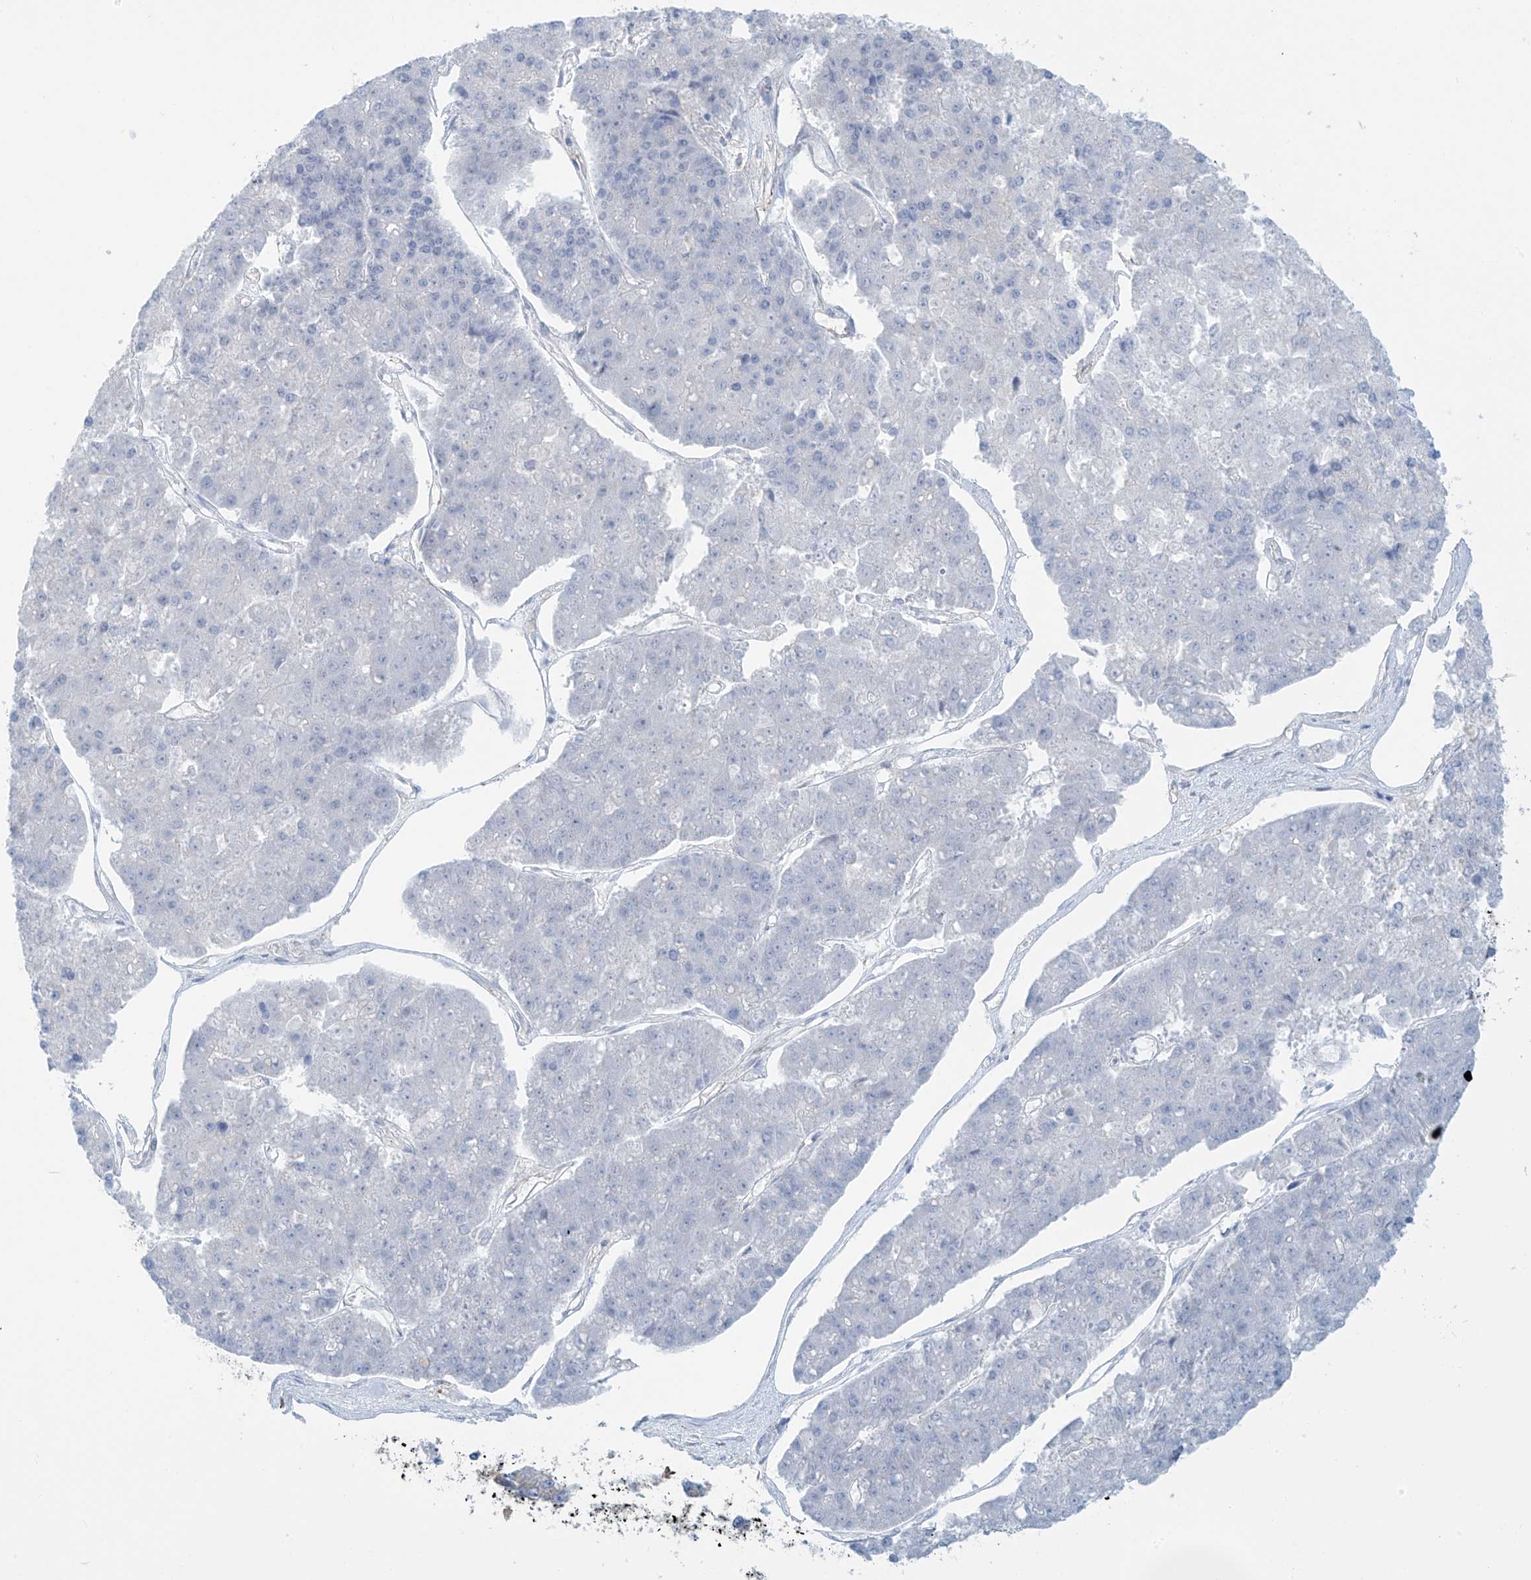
{"staining": {"intensity": "negative", "quantity": "none", "location": "none"}, "tissue": "pancreatic cancer", "cell_type": "Tumor cells", "image_type": "cancer", "snomed": [{"axis": "morphology", "description": "Adenocarcinoma, NOS"}, {"axis": "topography", "description": "Pancreas"}], "caption": "Human pancreatic cancer (adenocarcinoma) stained for a protein using immunohistochemistry (IHC) exhibits no staining in tumor cells.", "gene": "ZNF846", "patient": {"sex": "male", "age": 50}}